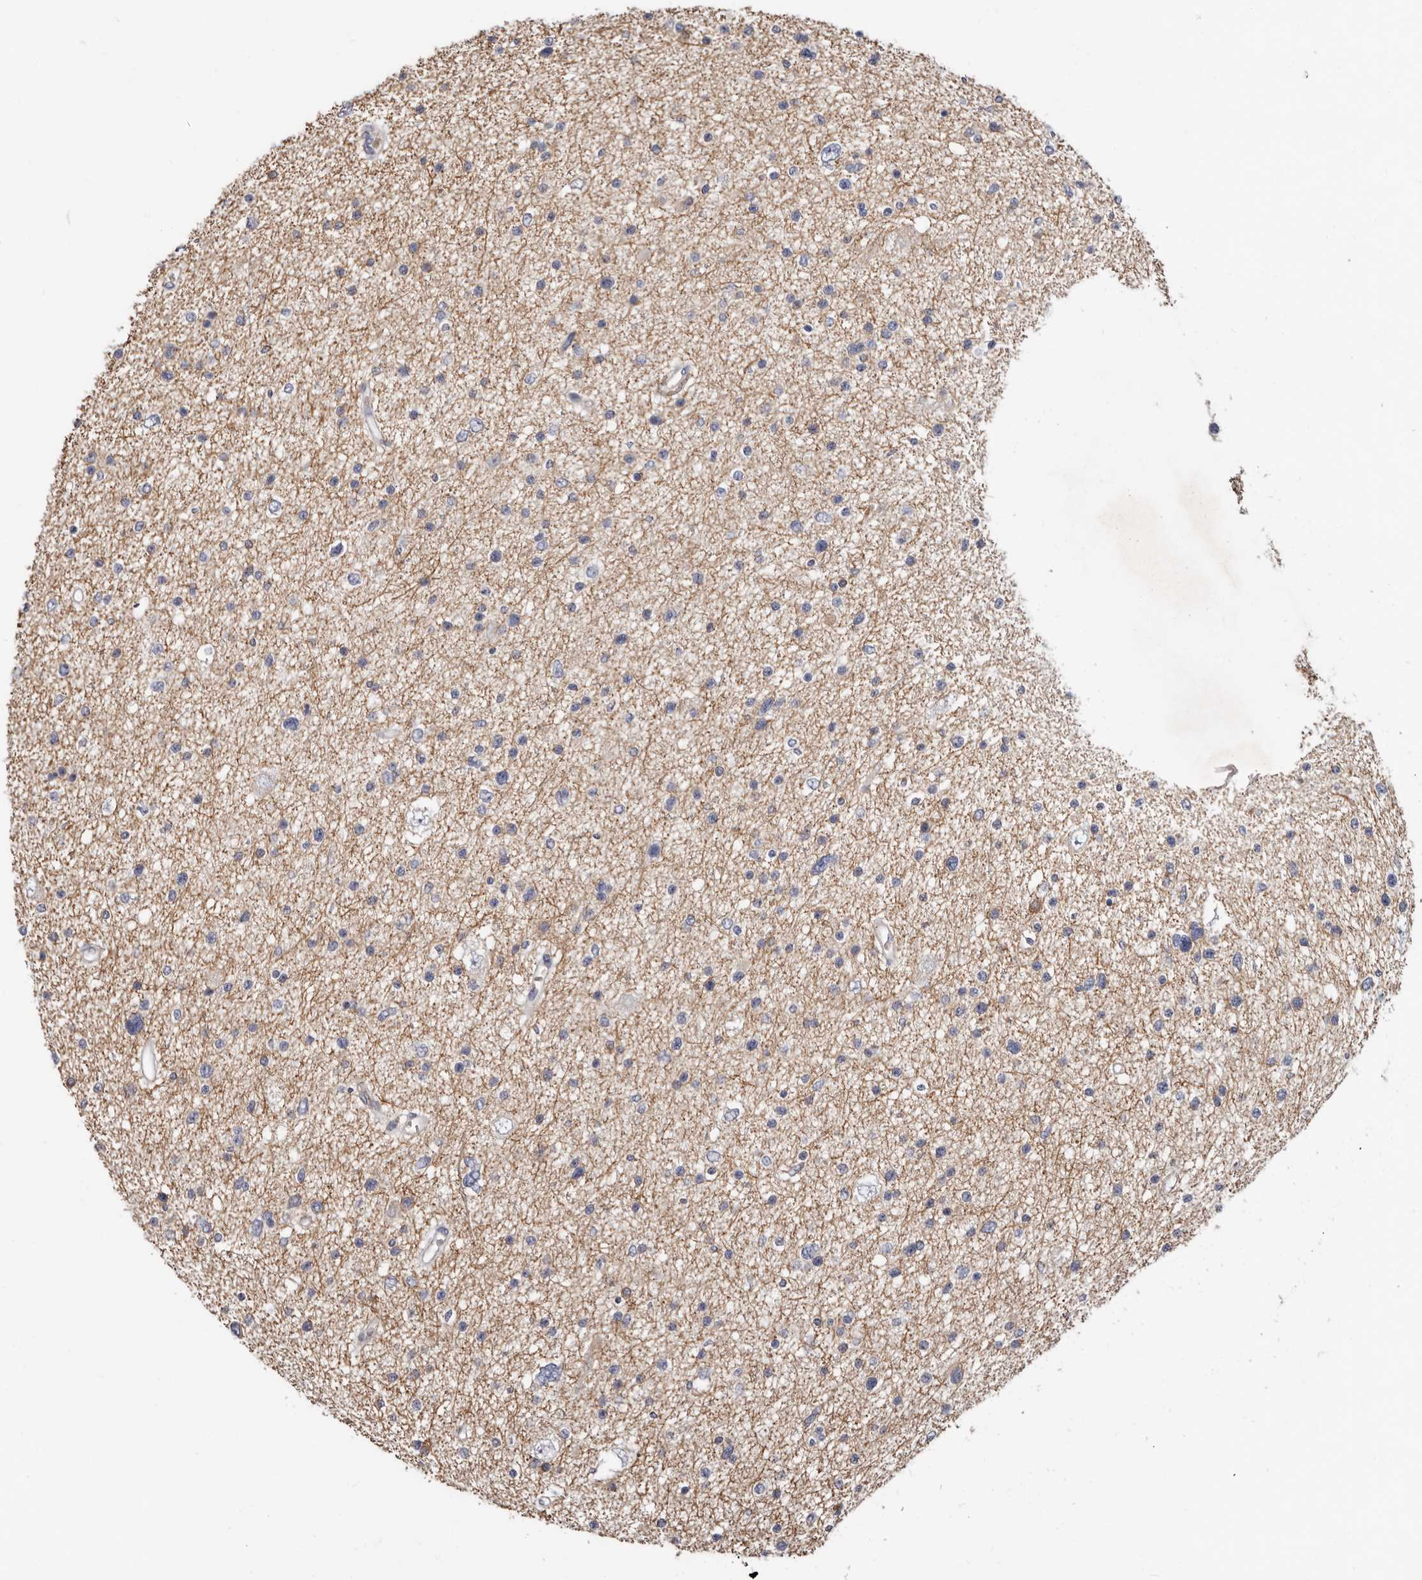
{"staining": {"intensity": "negative", "quantity": "none", "location": "none"}, "tissue": "glioma", "cell_type": "Tumor cells", "image_type": "cancer", "snomed": [{"axis": "morphology", "description": "Glioma, malignant, Low grade"}, {"axis": "topography", "description": "Brain"}], "caption": "Malignant low-grade glioma stained for a protein using immunohistochemistry shows no expression tumor cells.", "gene": "SPTA1", "patient": {"sex": "female", "age": 37}}